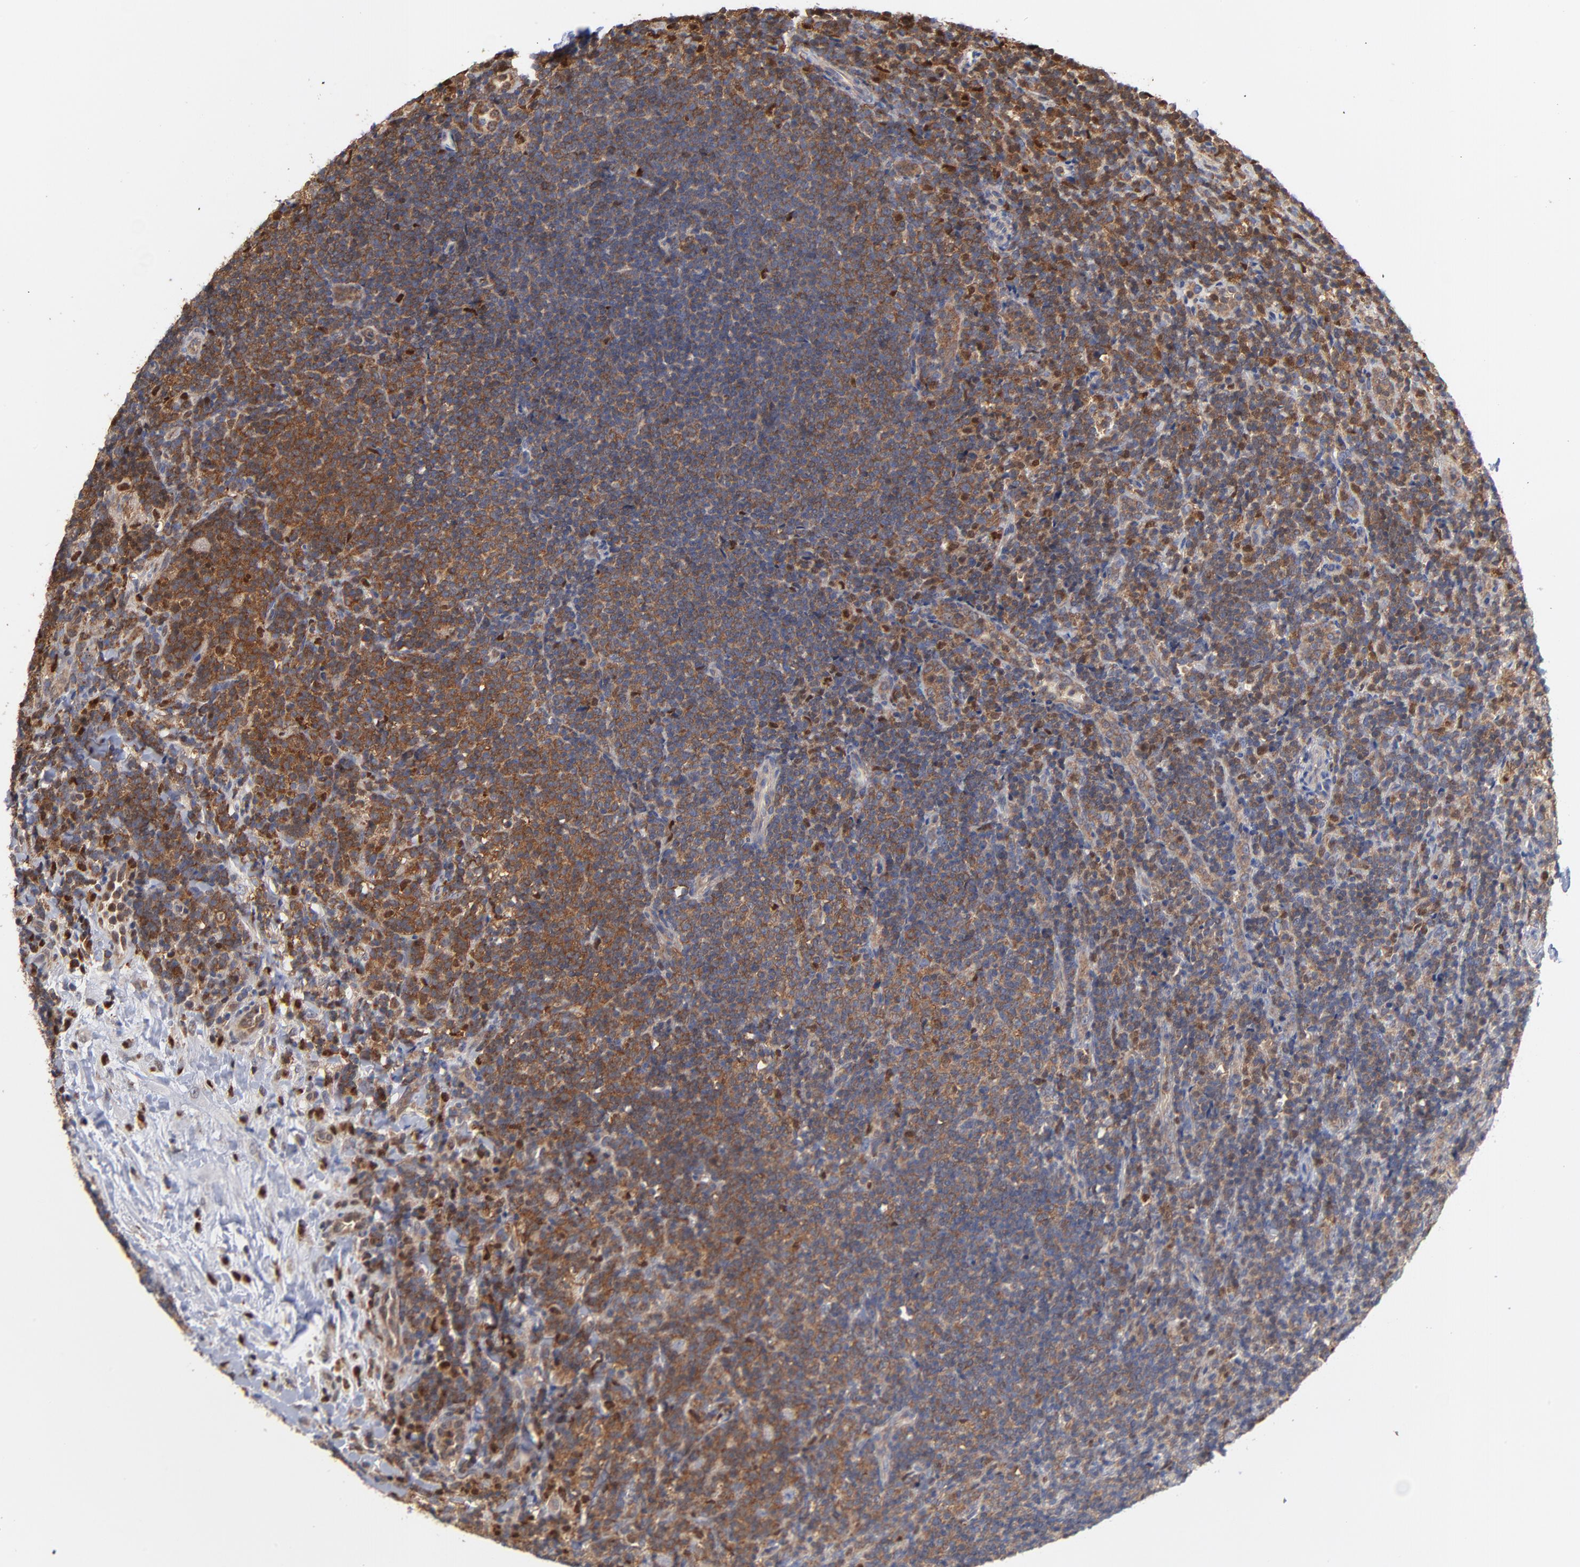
{"staining": {"intensity": "moderate", "quantity": "25%-75%", "location": "cytoplasmic/membranous"}, "tissue": "lymphoma", "cell_type": "Tumor cells", "image_type": "cancer", "snomed": [{"axis": "morphology", "description": "Malignant lymphoma, non-Hodgkin's type, Low grade"}, {"axis": "topography", "description": "Lymph node"}], "caption": "Immunohistochemical staining of human low-grade malignant lymphoma, non-Hodgkin's type shows medium levels of moderate cytoplasmic/membranous protein staining in approximately 25%-75% of tumor cells.", "gene": "ARHGEF6", "patient": {"sex": "female", "age": 76}}